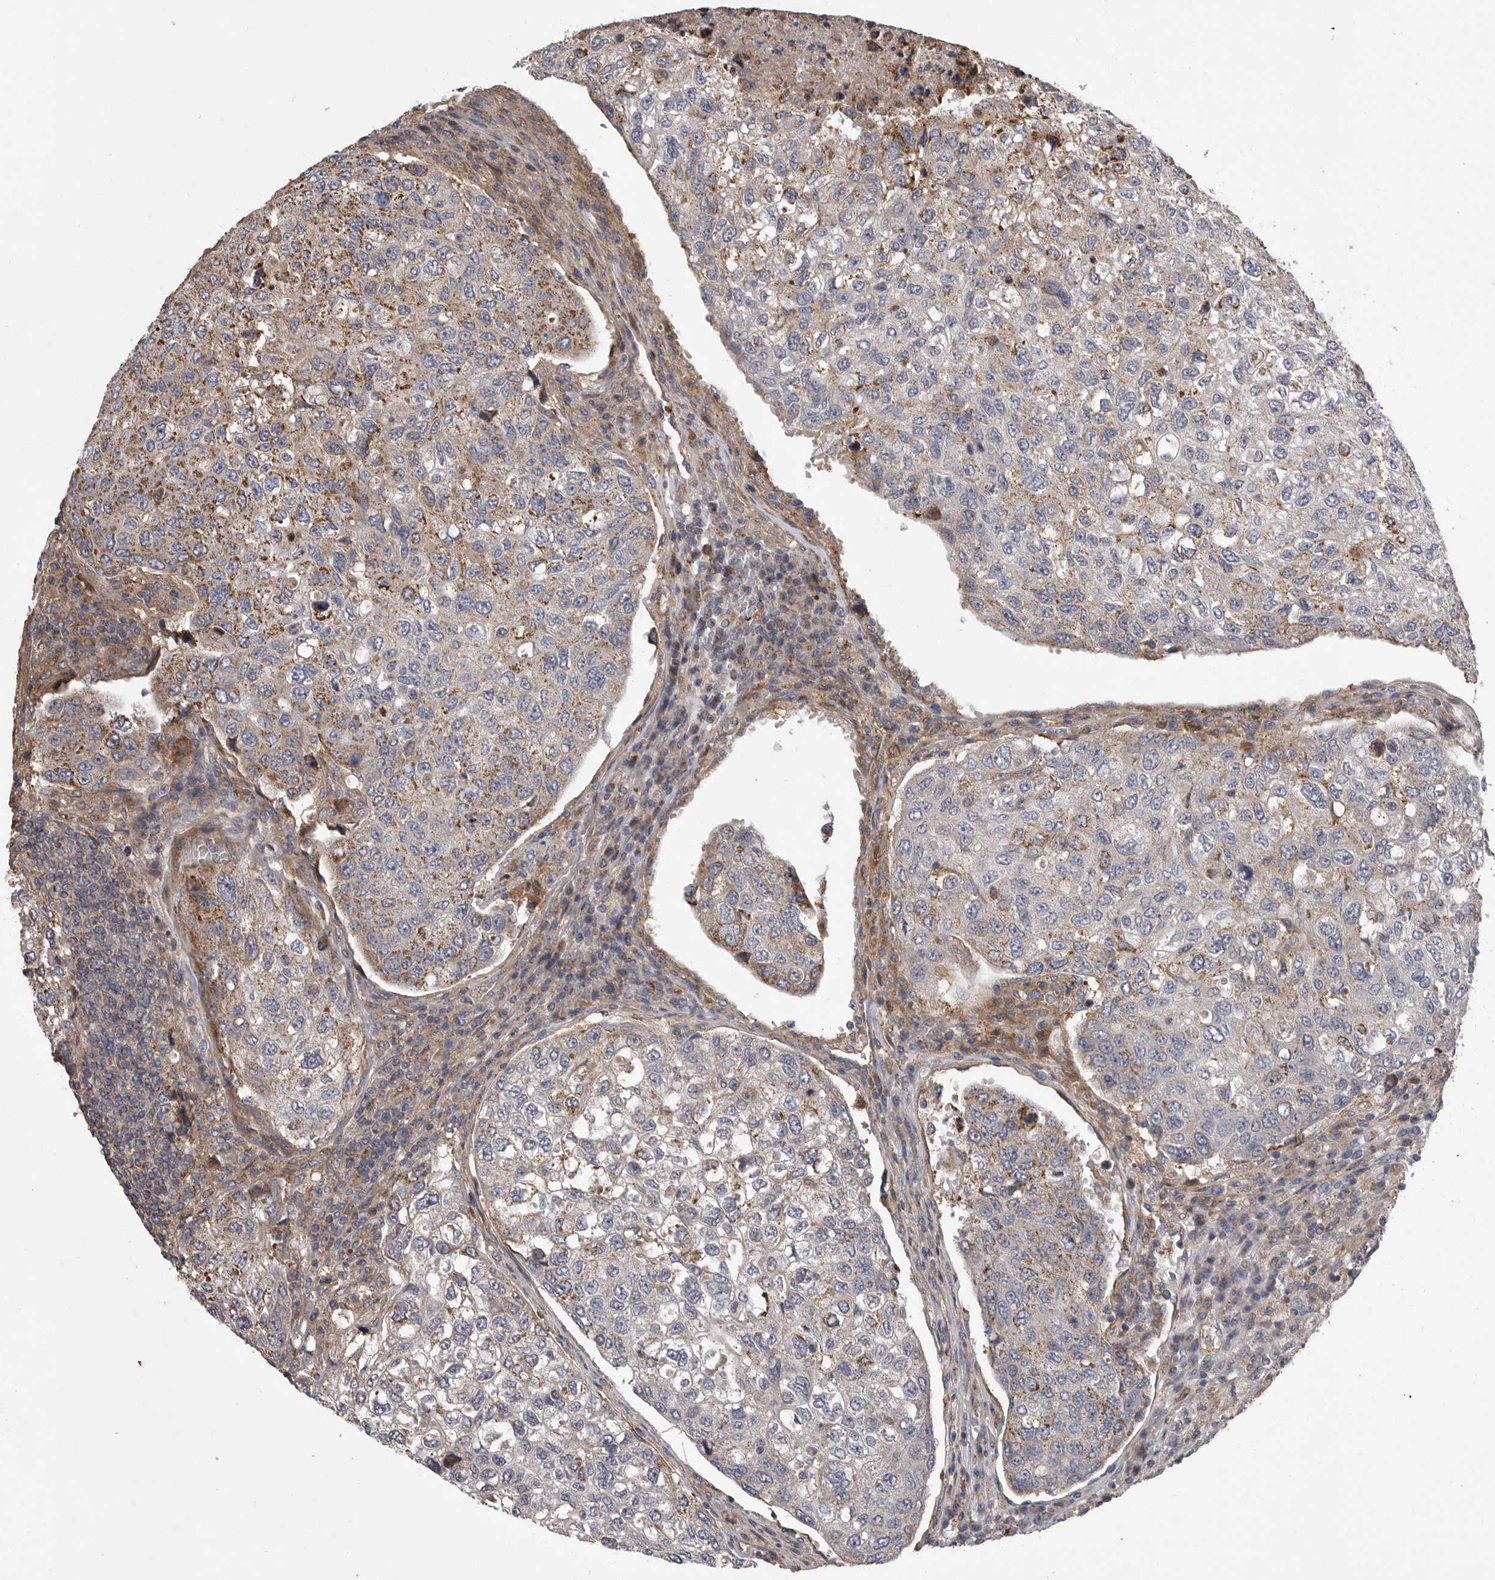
{"staining": {"intensity": "moderate", "quantity": "25%-75%", "location": "cytoplasmic/membranous"}, "tissue": "urothelial cancer", "cell_type": "Tumor cells", "image_type": "cancer", "snomed": [{"axis": "morphology", "description": "Urothelial carcinoma, High grade"}, {"axis": "topography", "description": "Lymph node"}, {"axis": "topography", "description": "Urinary bladder"}], "caption": "High-magnification brightfield microscopy of urothelial cancer stained with DAB (3,3'-diaminobenzidine) (brown) and counterstained with hematoxylin (blue). tumor cells exhibit moderate cytoplasmic/membranous expression is appreciated in about25%-75% of cells.", "gene": "CRP", "patient": {"sex": "male", "age": 51}}